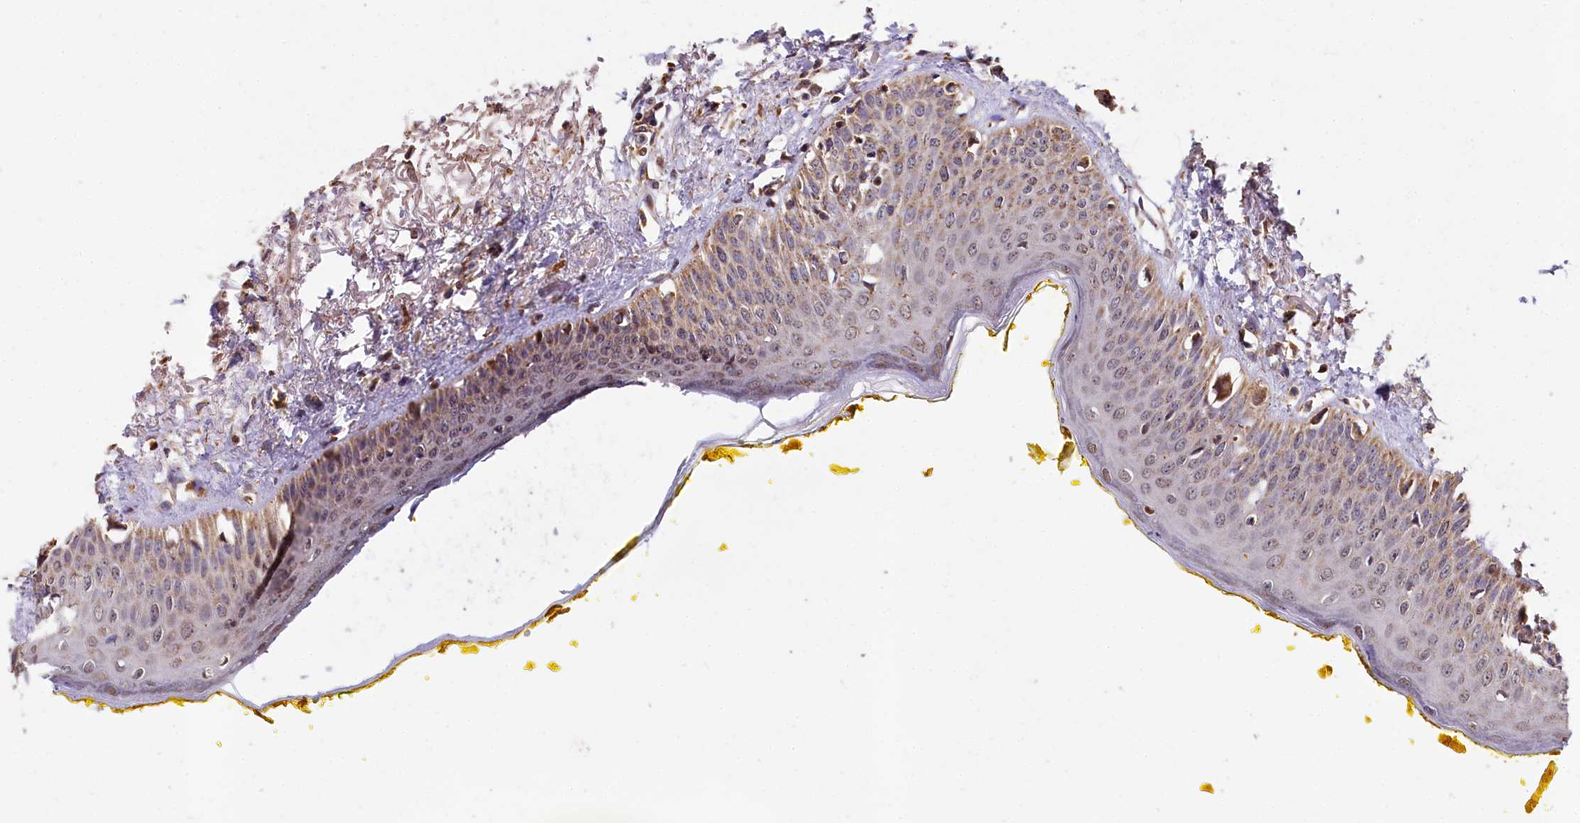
{"staining": {"intensity": "moderate", "quantity": "25%-75%", "location": "cytoplasmic/membranous"}, "tissue": "oral mucosa", "cell_type": "Squamous epithelial cells", "image_type": "normal", "snomed": [{"axis": "morphology", "description": "Normal tissue, NOS"}, {"axis": "topography", "description": "Oral tissue"}], "caption": "This is a histology image of immunohistochemistry staining of unremarkable oral mucosa, which shows moderate expression in the cytoplasmic/membranous of squamous epithelial cells.", "gene": "SPRYD3", "patient": {"sex": "female", "age": 70}}